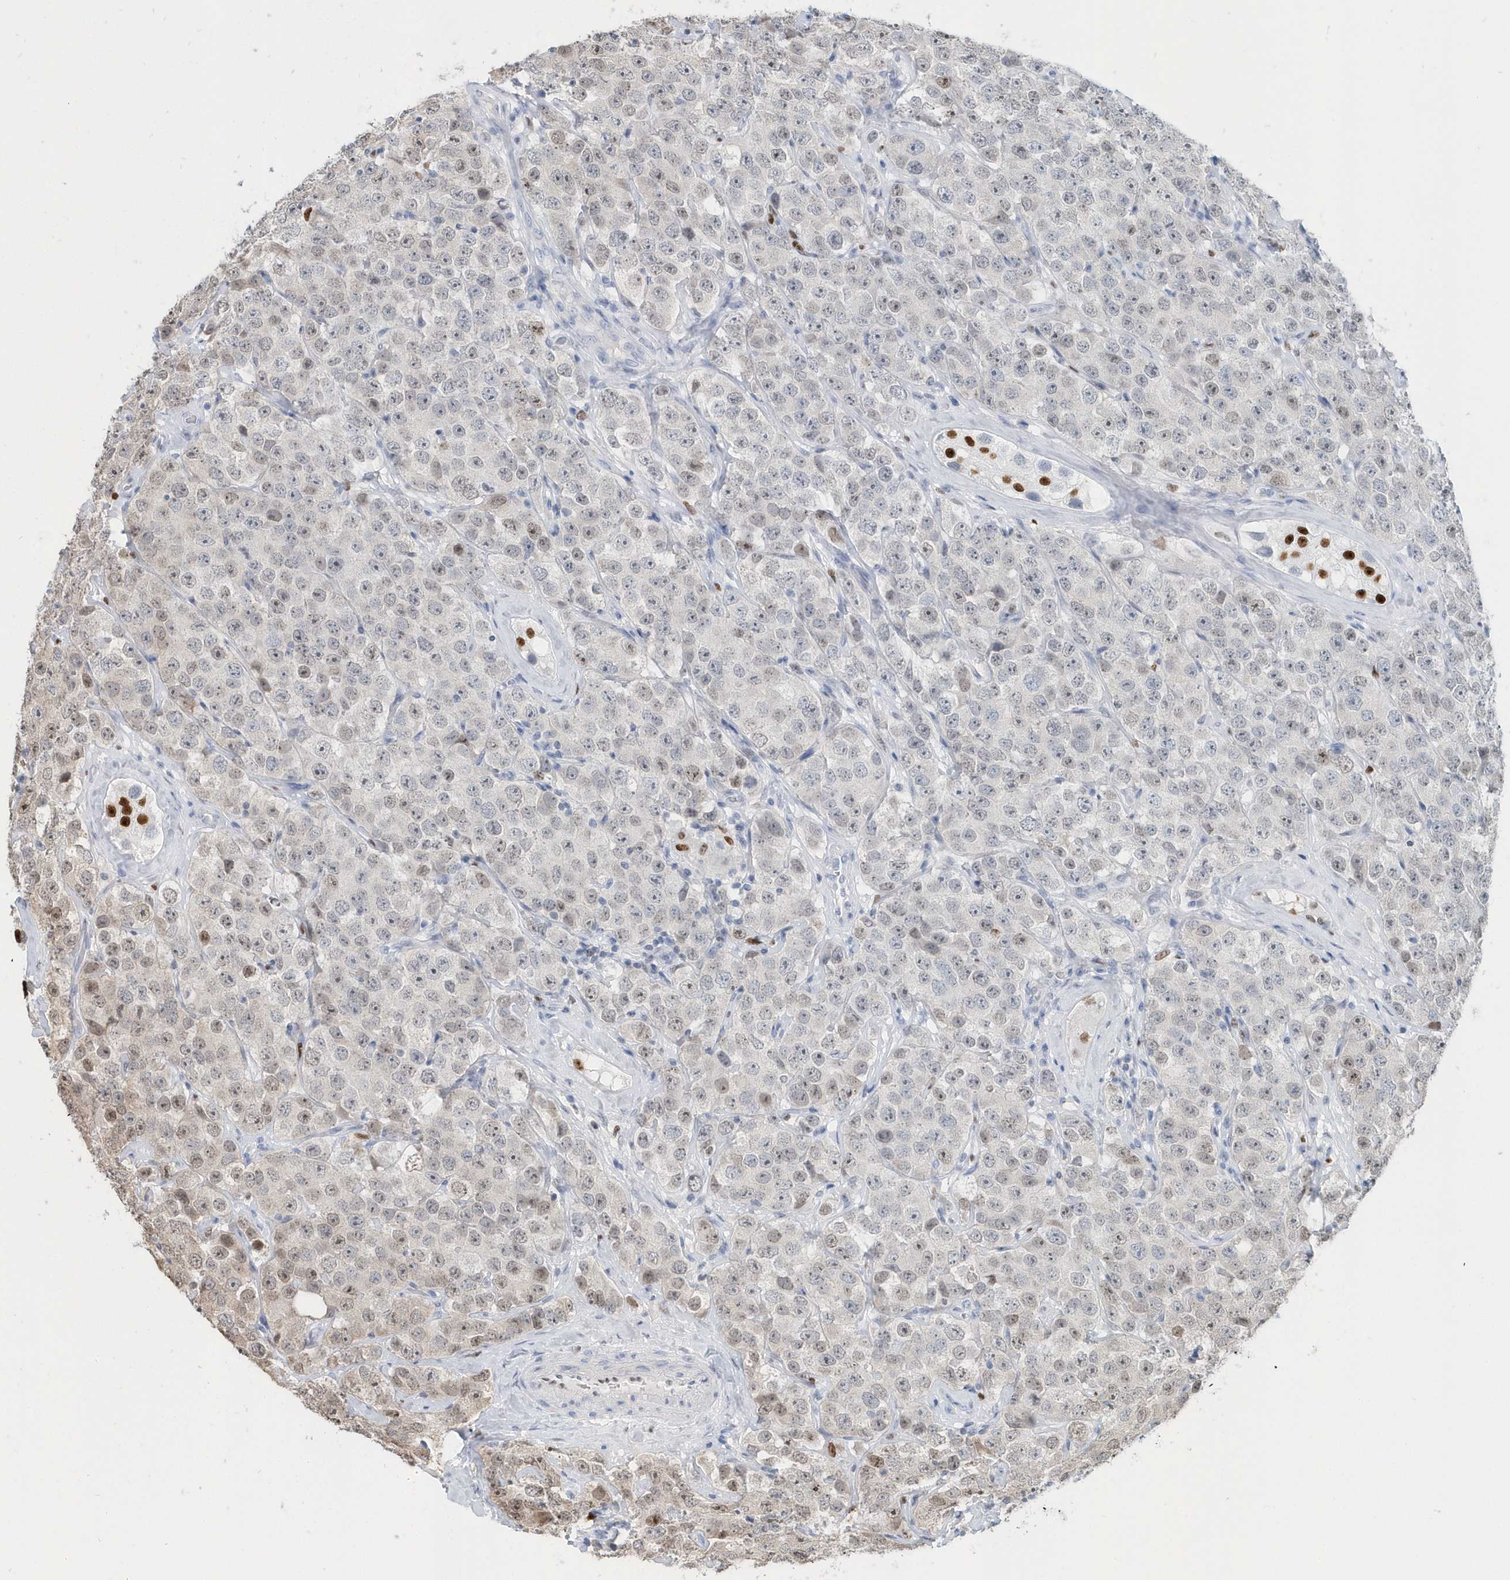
{"staining": {"intensity": "weak", "quantity": "<25%", "location": "cytoplasmic/membranous,nuclear"}, "tissue": "testis cancer", "cell_type": "Tumor cells", "image_type": "cancer", "snomed": [{"axis": "morphology", "description": "Seminoma, NOS"}, {"axis": "topography", "description": "Testis"}], "caption": "An immunohistochemistry histopathology image of testis cancer is shown. There is no staining in tumor cells of testis cancer.", "gene": "MACROH2A2", "patient": {"sex": "male", "age": 28}}